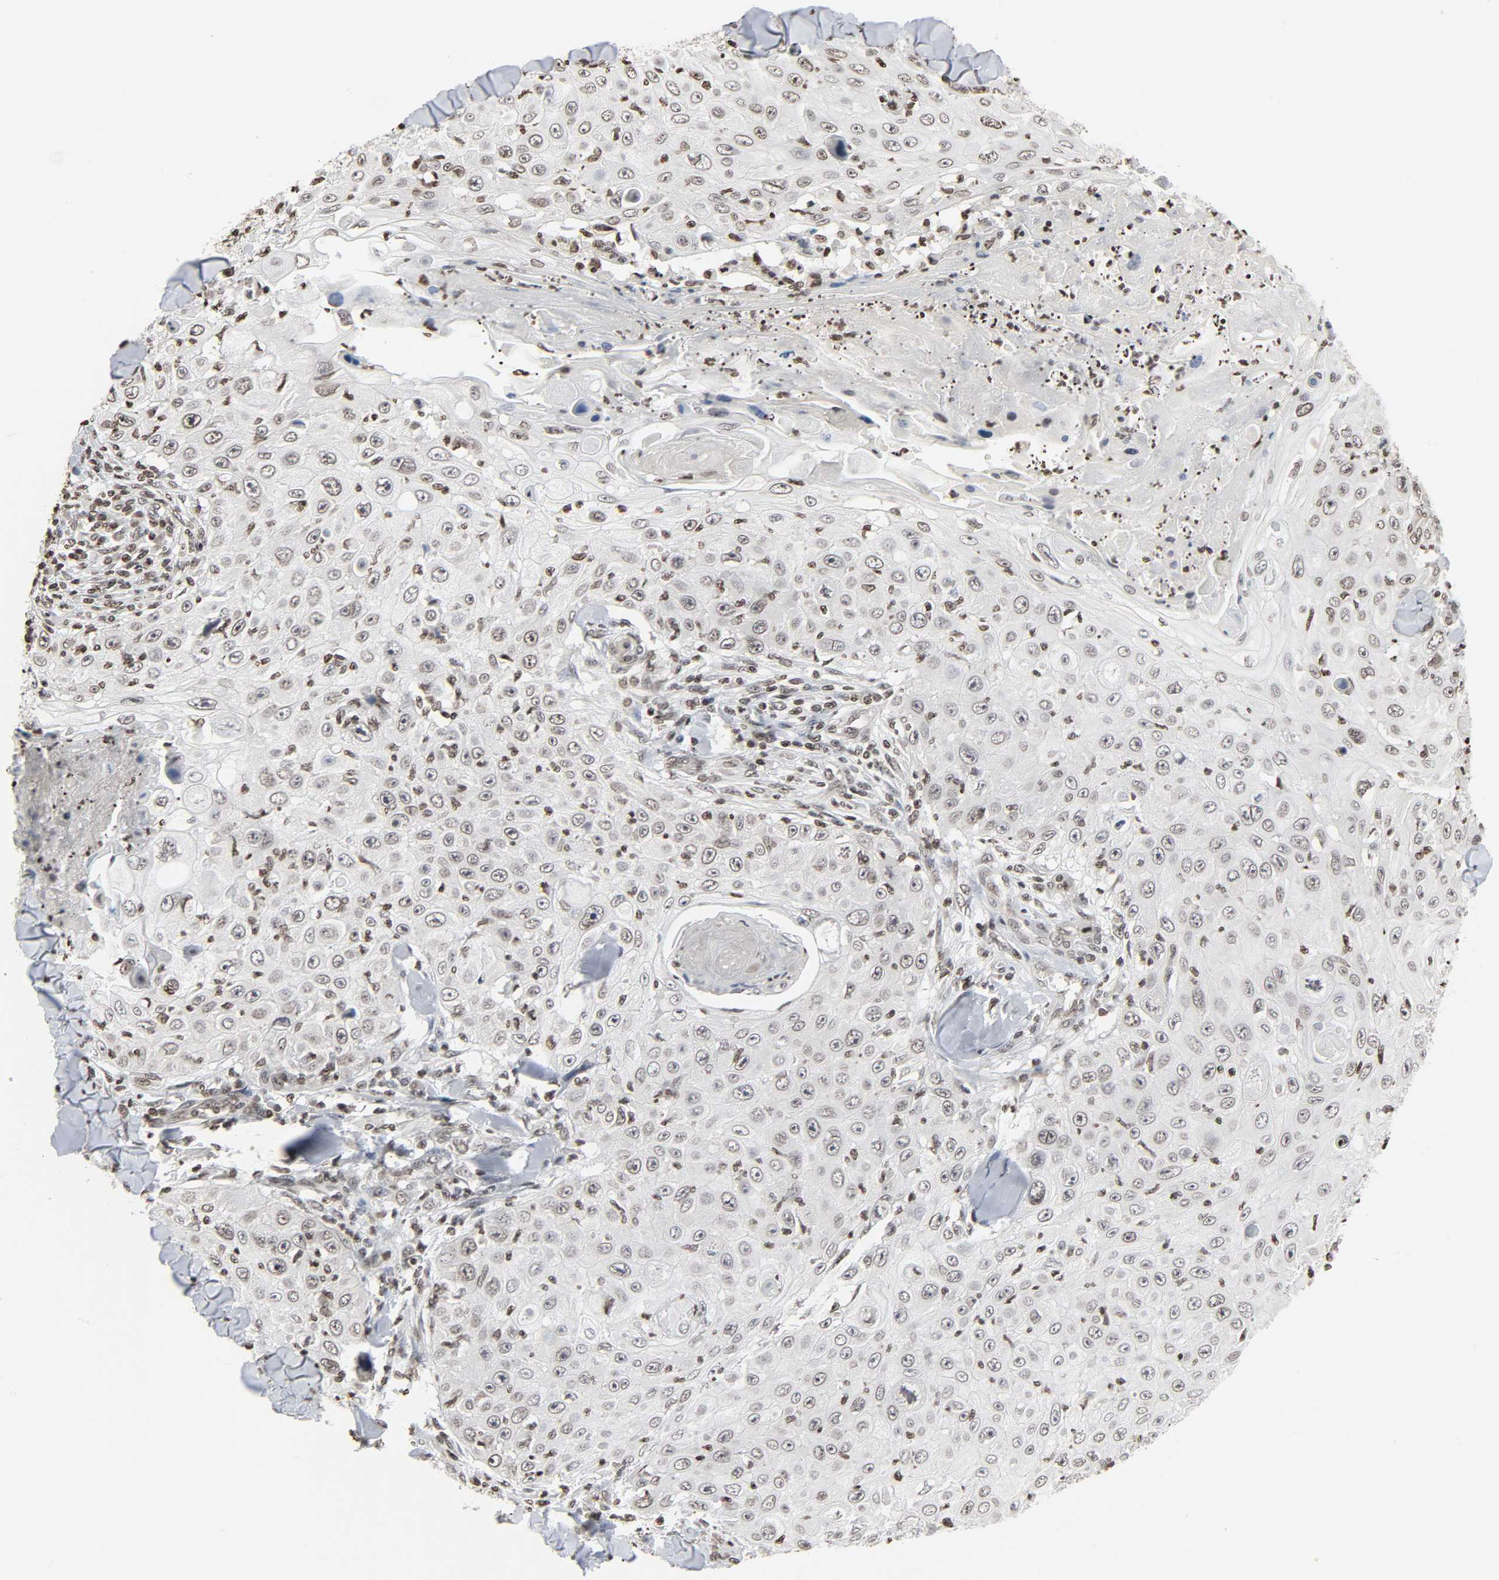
{"staining": {"intensity": "weak", "quantity": ">75%", "location": "nuclear"}, "tissue": "skin cancer", "cell_type": "Tumor cells", "image_type": "cancer", "snomed": [{"axis": "morphology", "description": "Squamous cell carcinoma, NOS"}, {"axis": "topography", "description": "Skin"}], "caption": "Immunohistochemistry (IHC) of skin squamous cell carcinoma exhibits low levels of weak nuclear staining in approximately >75% of tumor cells.", "gene": "ELAVL1", "patient": {"sex": "male", "age": 86}}